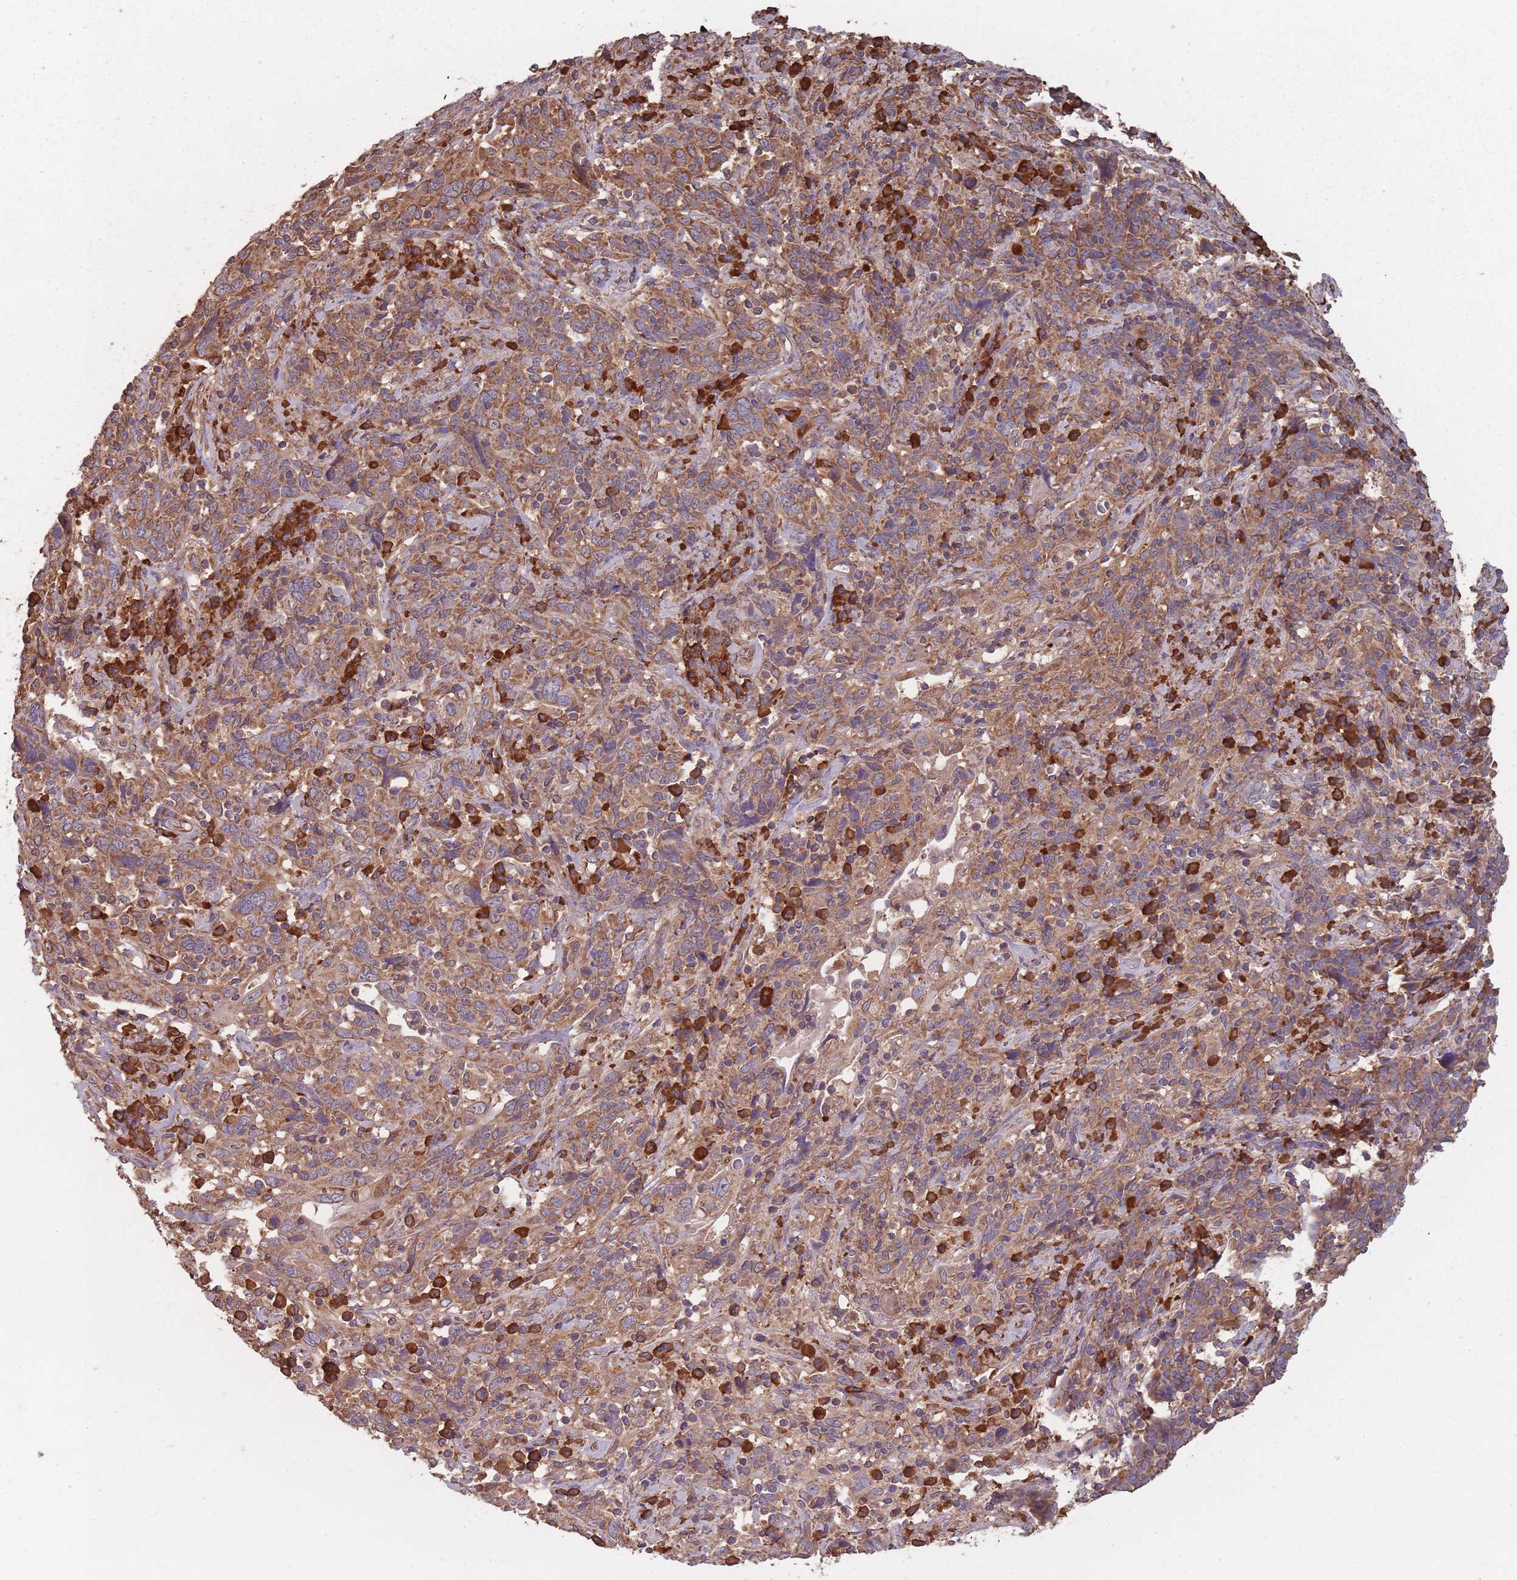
{"staining": {"intensity": "moderate", "quantity": ">75%", "location": "cytoplasmic/membranous"}, "tissue": "cervical cancer", "cell_type": "Tumor cells", "image_type": "cancer", "snomed": [{"axis": "morphology", "description": "Squamous cell carcinoma, NOS"}, {"axis": "topography", "description": "Cervix"}], "caption": "Moderate cytoplasmic/membranous positivity for a protein is appreciated in about >75% of tumor cells of cervical cancer (squamous cell carcinoma) using IHC.", "gene": "SANBR", "patient": {"sex": "female", "age": 46}}